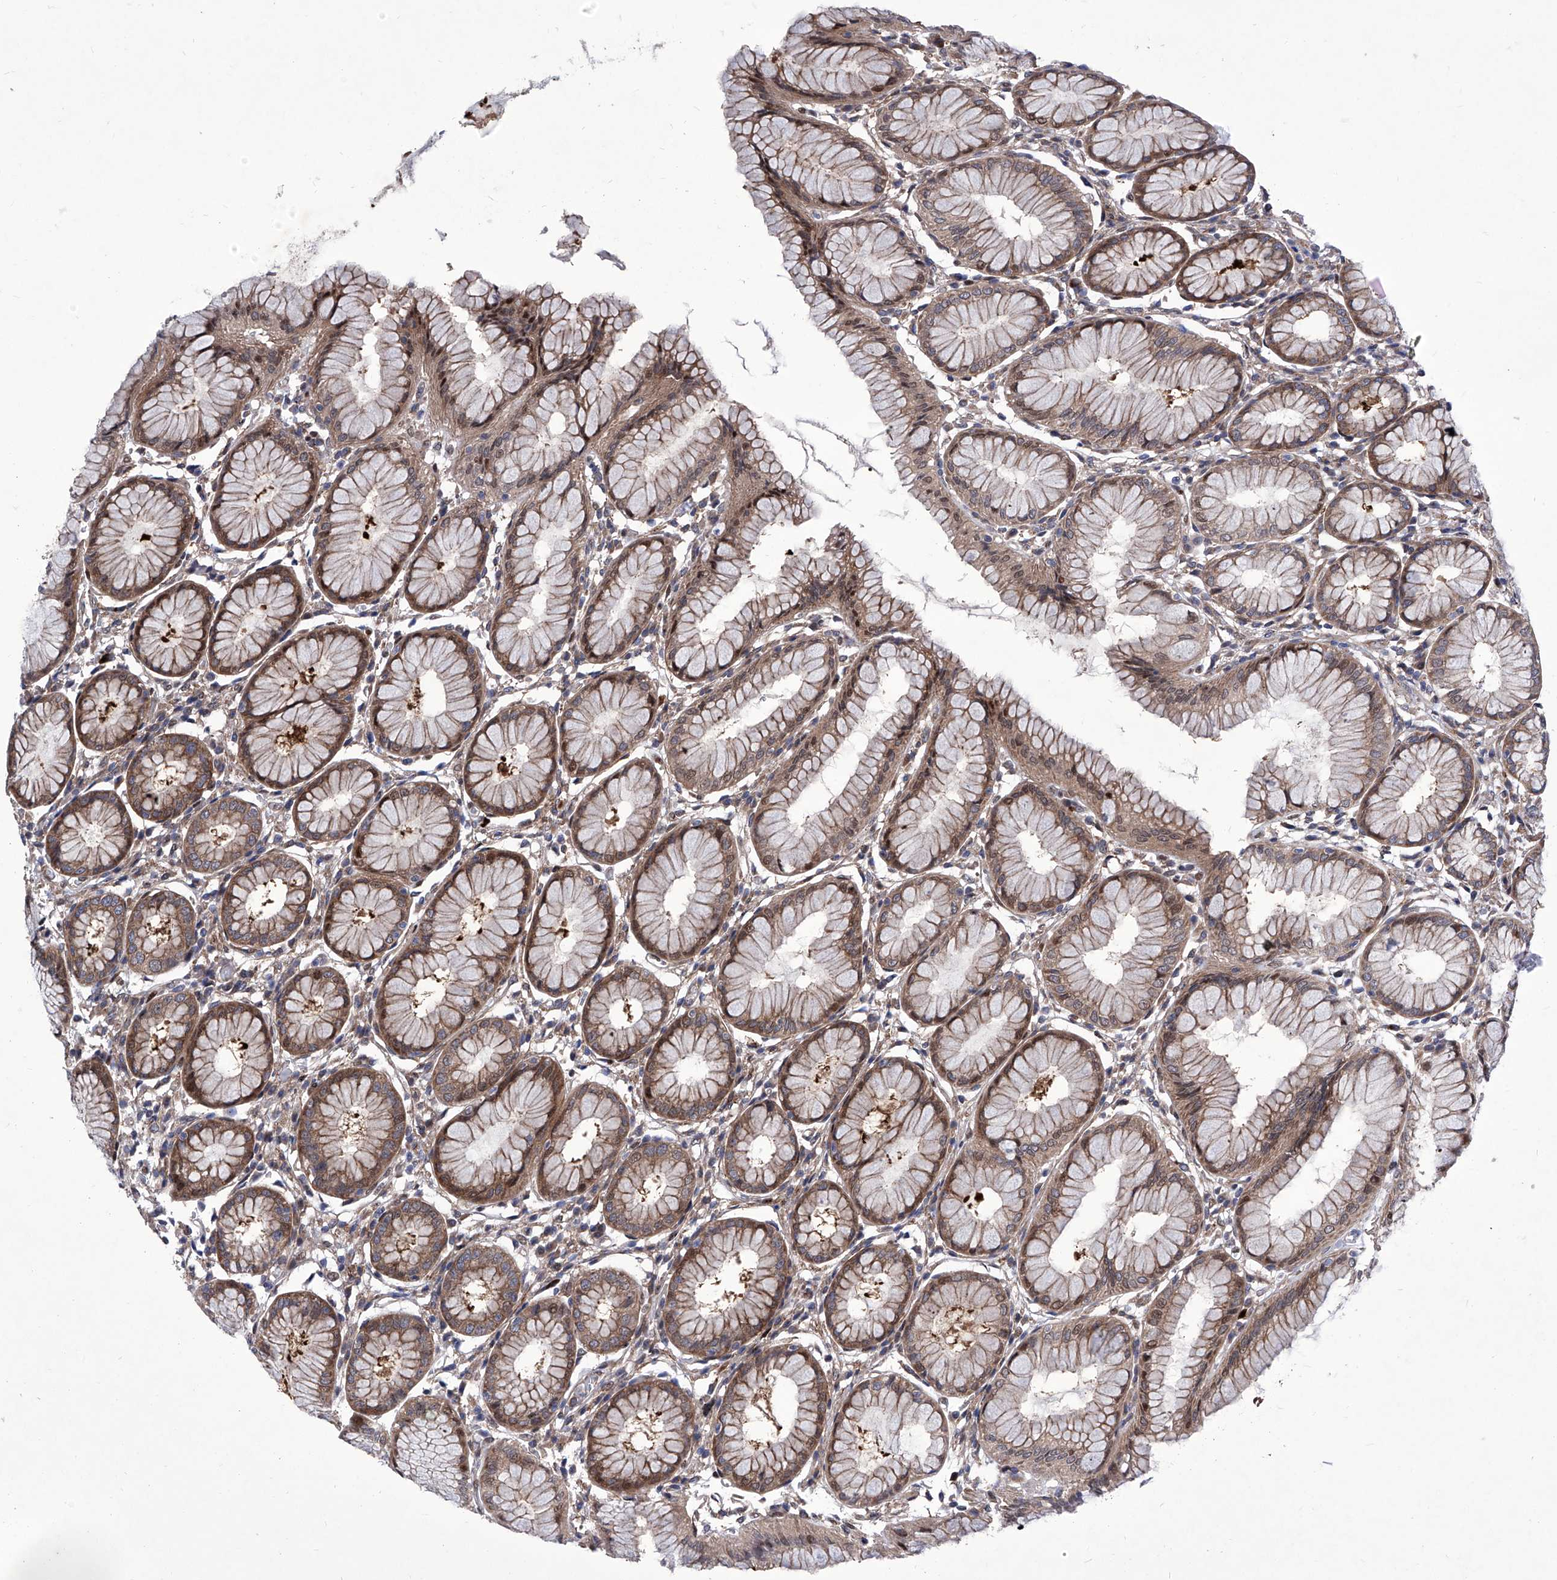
{"staining": {"intensity": "strong", "quantity": ">75%", "location": "cytoplasmic/membranous,nuclear"}, "tissue": "stomach", "cell_type": "Glandular cells", "image_type": "normal", "snomed": [{"axis": "morphology", "description": "Normal tissue, NOS"}, {"axis": "topography", "description": "Stomach, lower"}], "caption": "Immunohistochemistry (IHC) photomicrograph of benign stomach: stomach stained using immunohistochemistry shows high levels of strong protein expression localized specifically in the cytoplasmic/membranous,nuclear of glandular cells, appearing as a cytoplasmic/membranous,nuclear brown color.", "gene": "KTI12", "patient": {"sex": "female", "age": 56}}